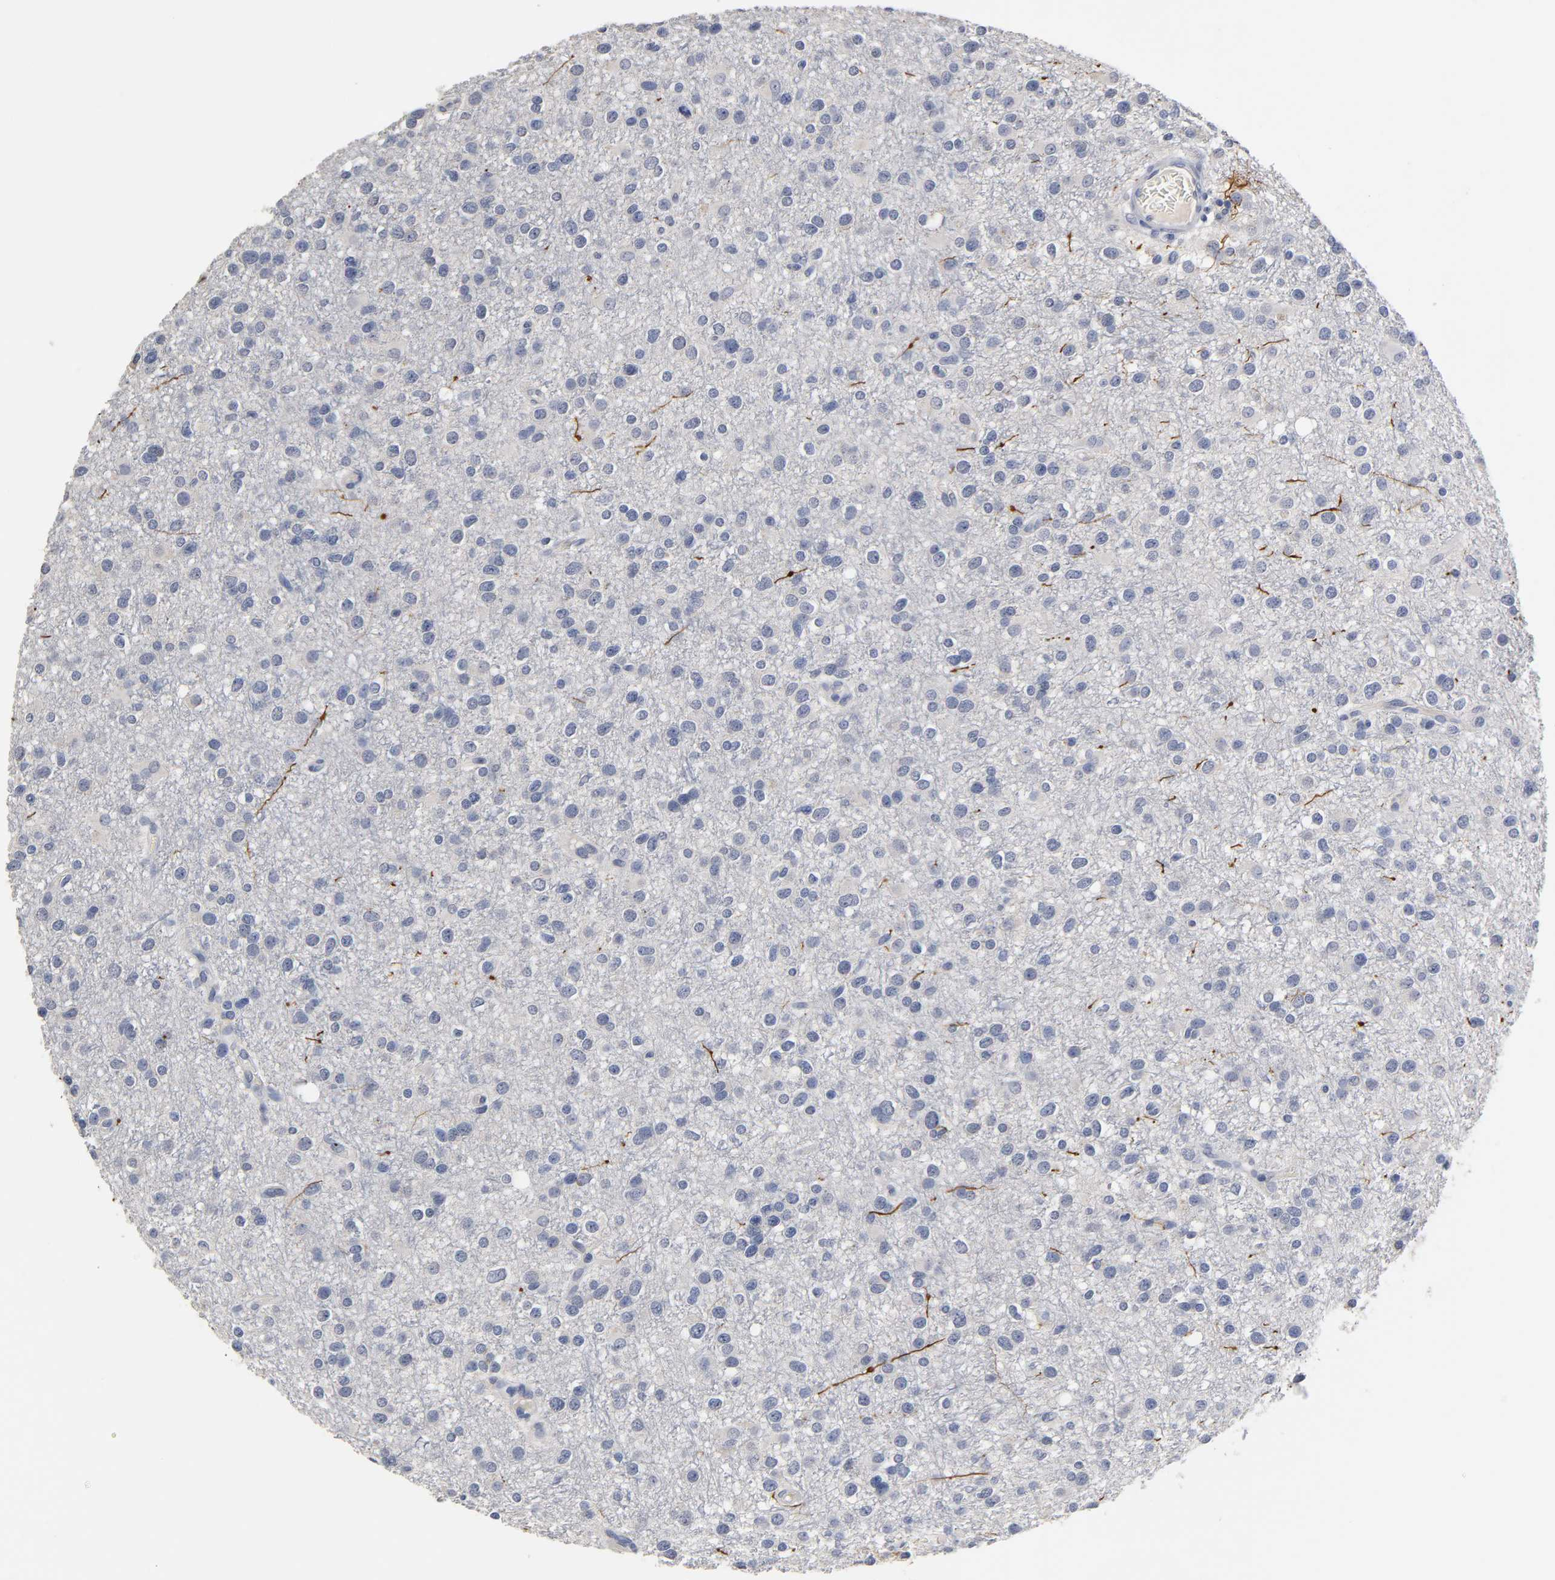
{"staining": {"intensity": "negative", "quantity": "none", "location": "none"}, "tissue": "glioma", "cell_type": "Tumor cells", "image_type": "cancer", "snomed": [{"axis": "morphology", "description": "Glioma, malignant, Low grade"}, {"axis": "topography", "description": "Brain"}], "caption": "An image of glioma stained for a protein displays no brown staining in tumor cells.", "gene": "OVOL1", "patient": {"sex": "male", "age": 42}}